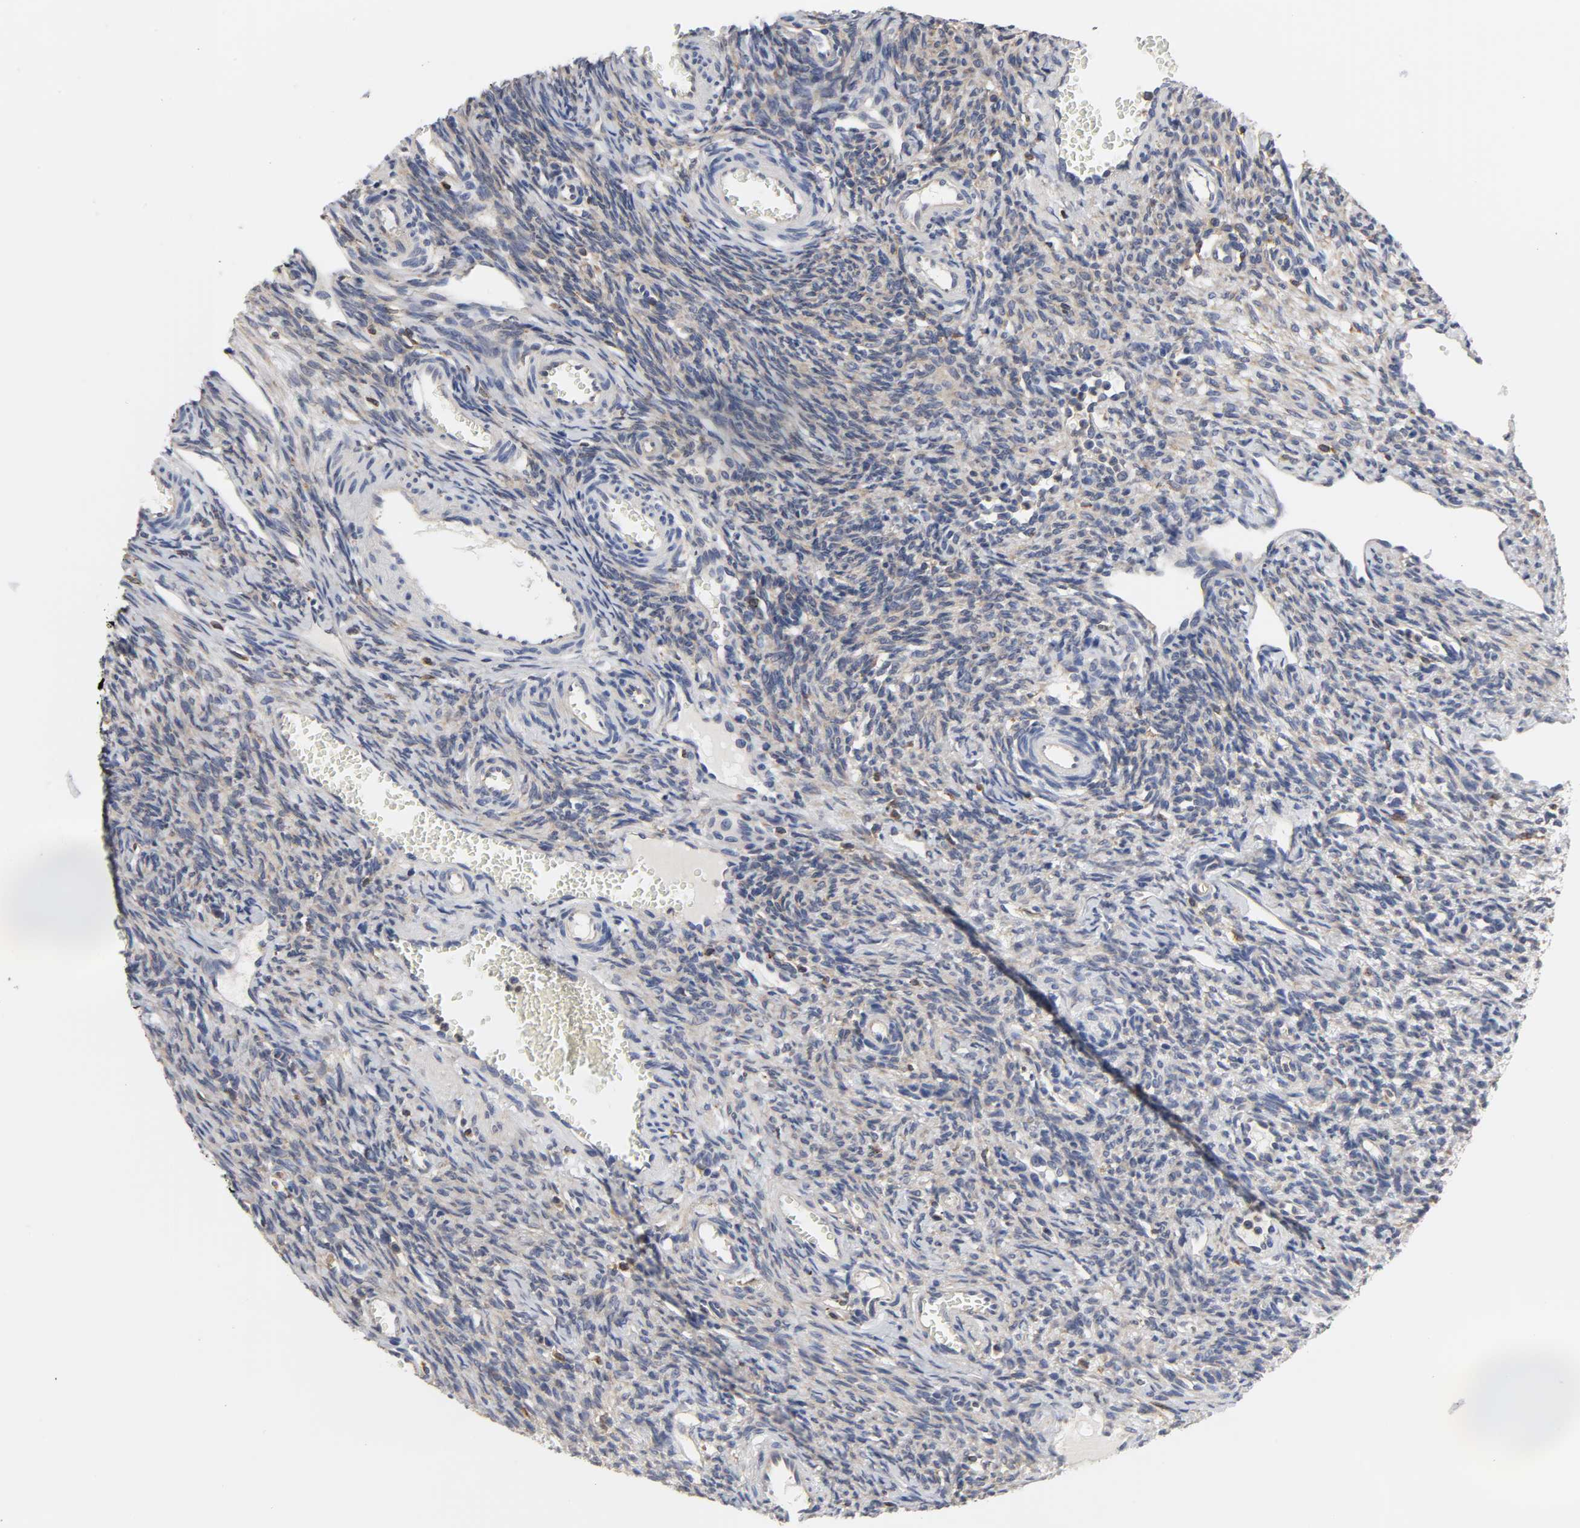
{"staining": {"intensity": "weak", "quantity": "25%-75%", "location": "cytoplasmic/membranous"}, "tissue": "ovary", "cell_type": "Ovarian stroma cells", "image_type": "normal", "snomed": [{"axis": "morphology", "description": "Normal tissue, NOS"}, {"axis": "topography", "description": "Ovary"}], "caption": "Brown immunohistochemical staining in normal ovary shows weak cytoplasmic/membranous expression in about 25%-75% of ovarian stroma cells. (DAB IHC, brown staining for protein, blue staining for nuclei).", "gene": "HCK", "patient": {"sex": "female", "age": 33}}